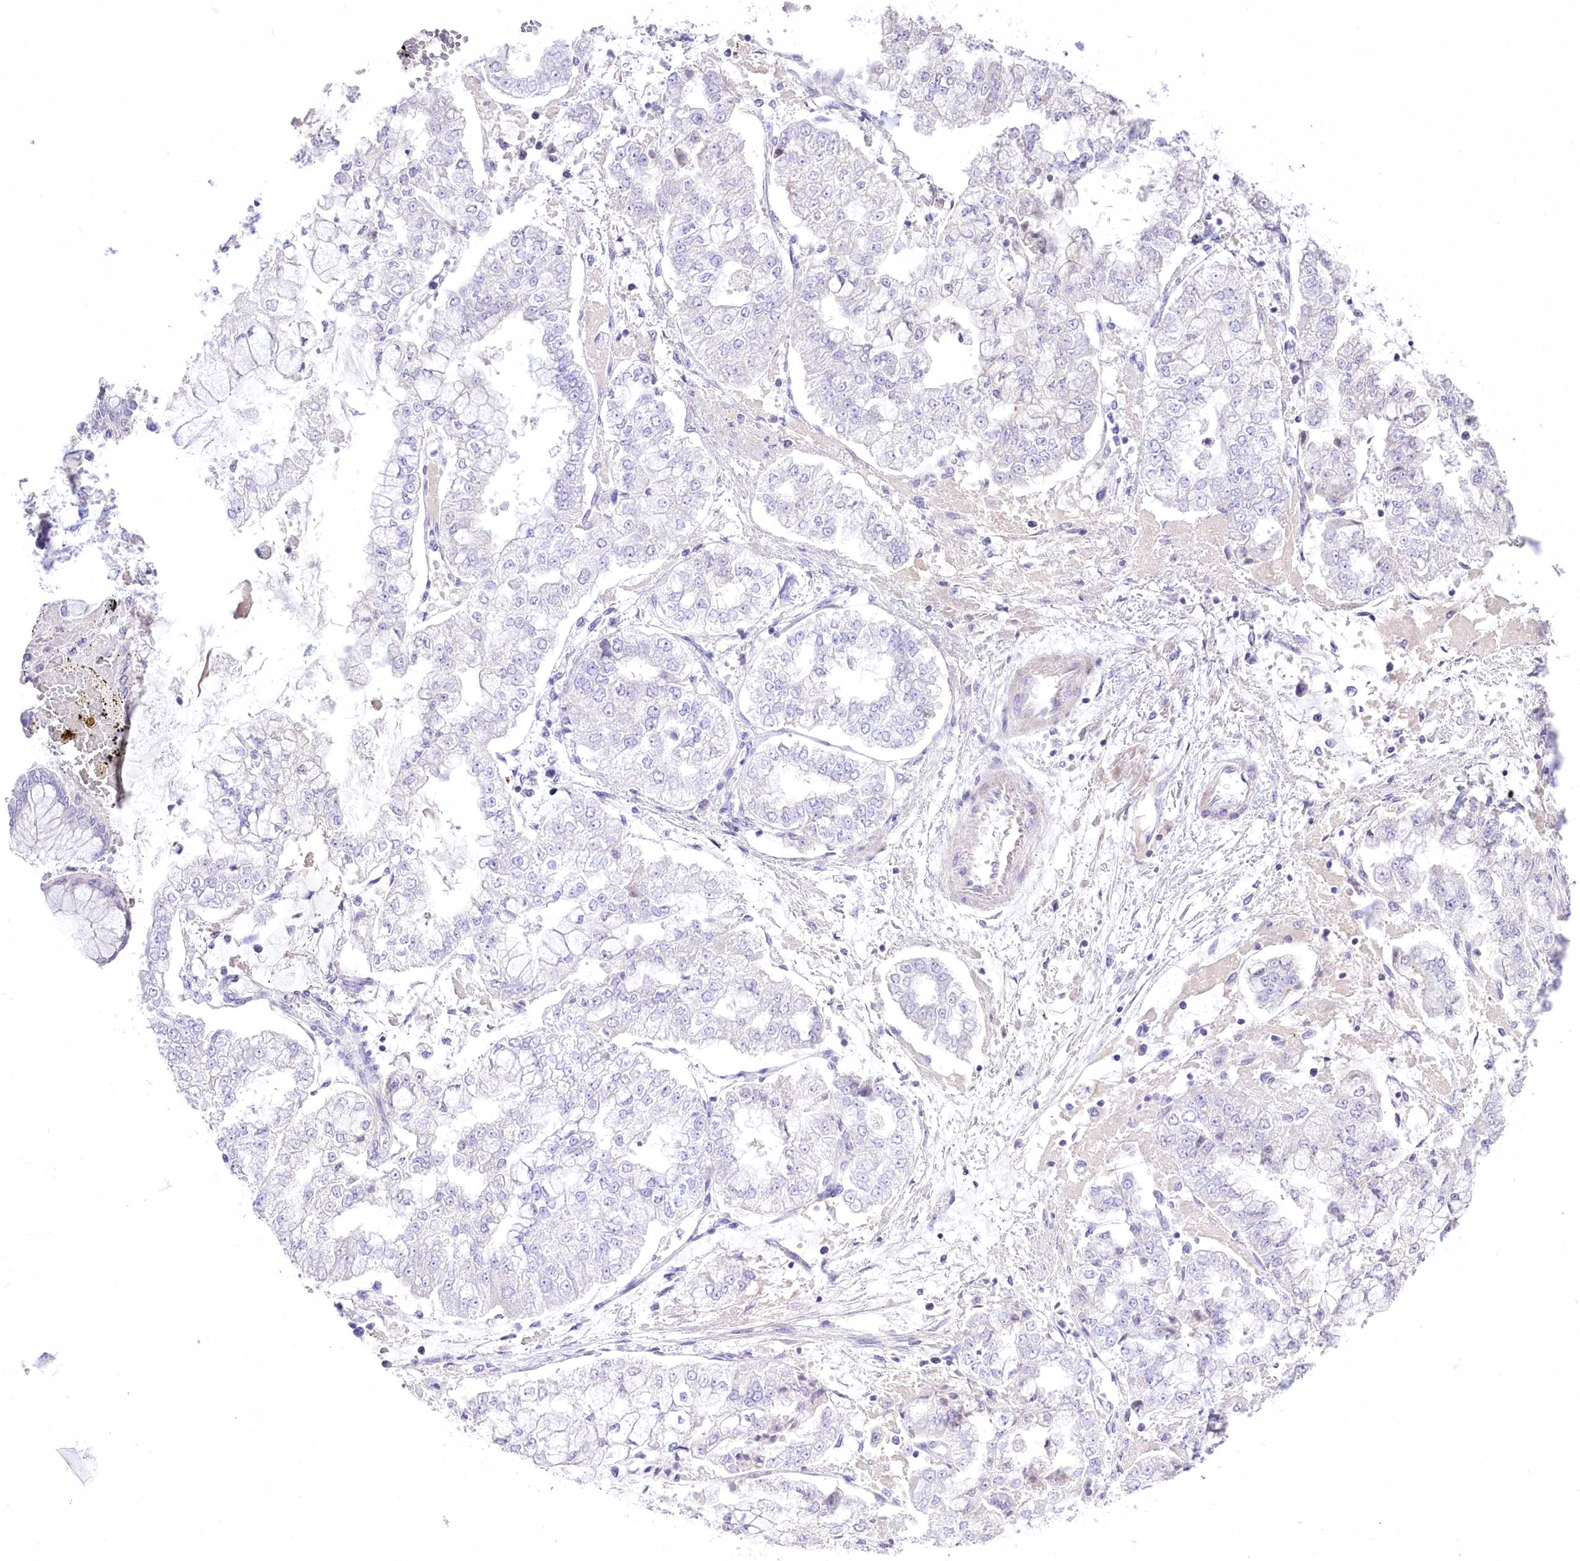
{"staining": {"intensity": "negative", "quantity": "none", "location": "none"}, "tissue": "stomach cancer", "cell_type": "Tumor cells", "image_type": "cancer", "snomed": [{"axis": "morphology", "description": "Adenocarcinoma, NOS"}, {"axis": "topography", "description": "Stomach"}], "caption": "This is an immunohistochemistry (IHC) micrograph of human adenocarcinoma (stomach). There is no expression in tumor cells.", "gene": "HELT", "patient": {"sex": "male", "age": 76}}